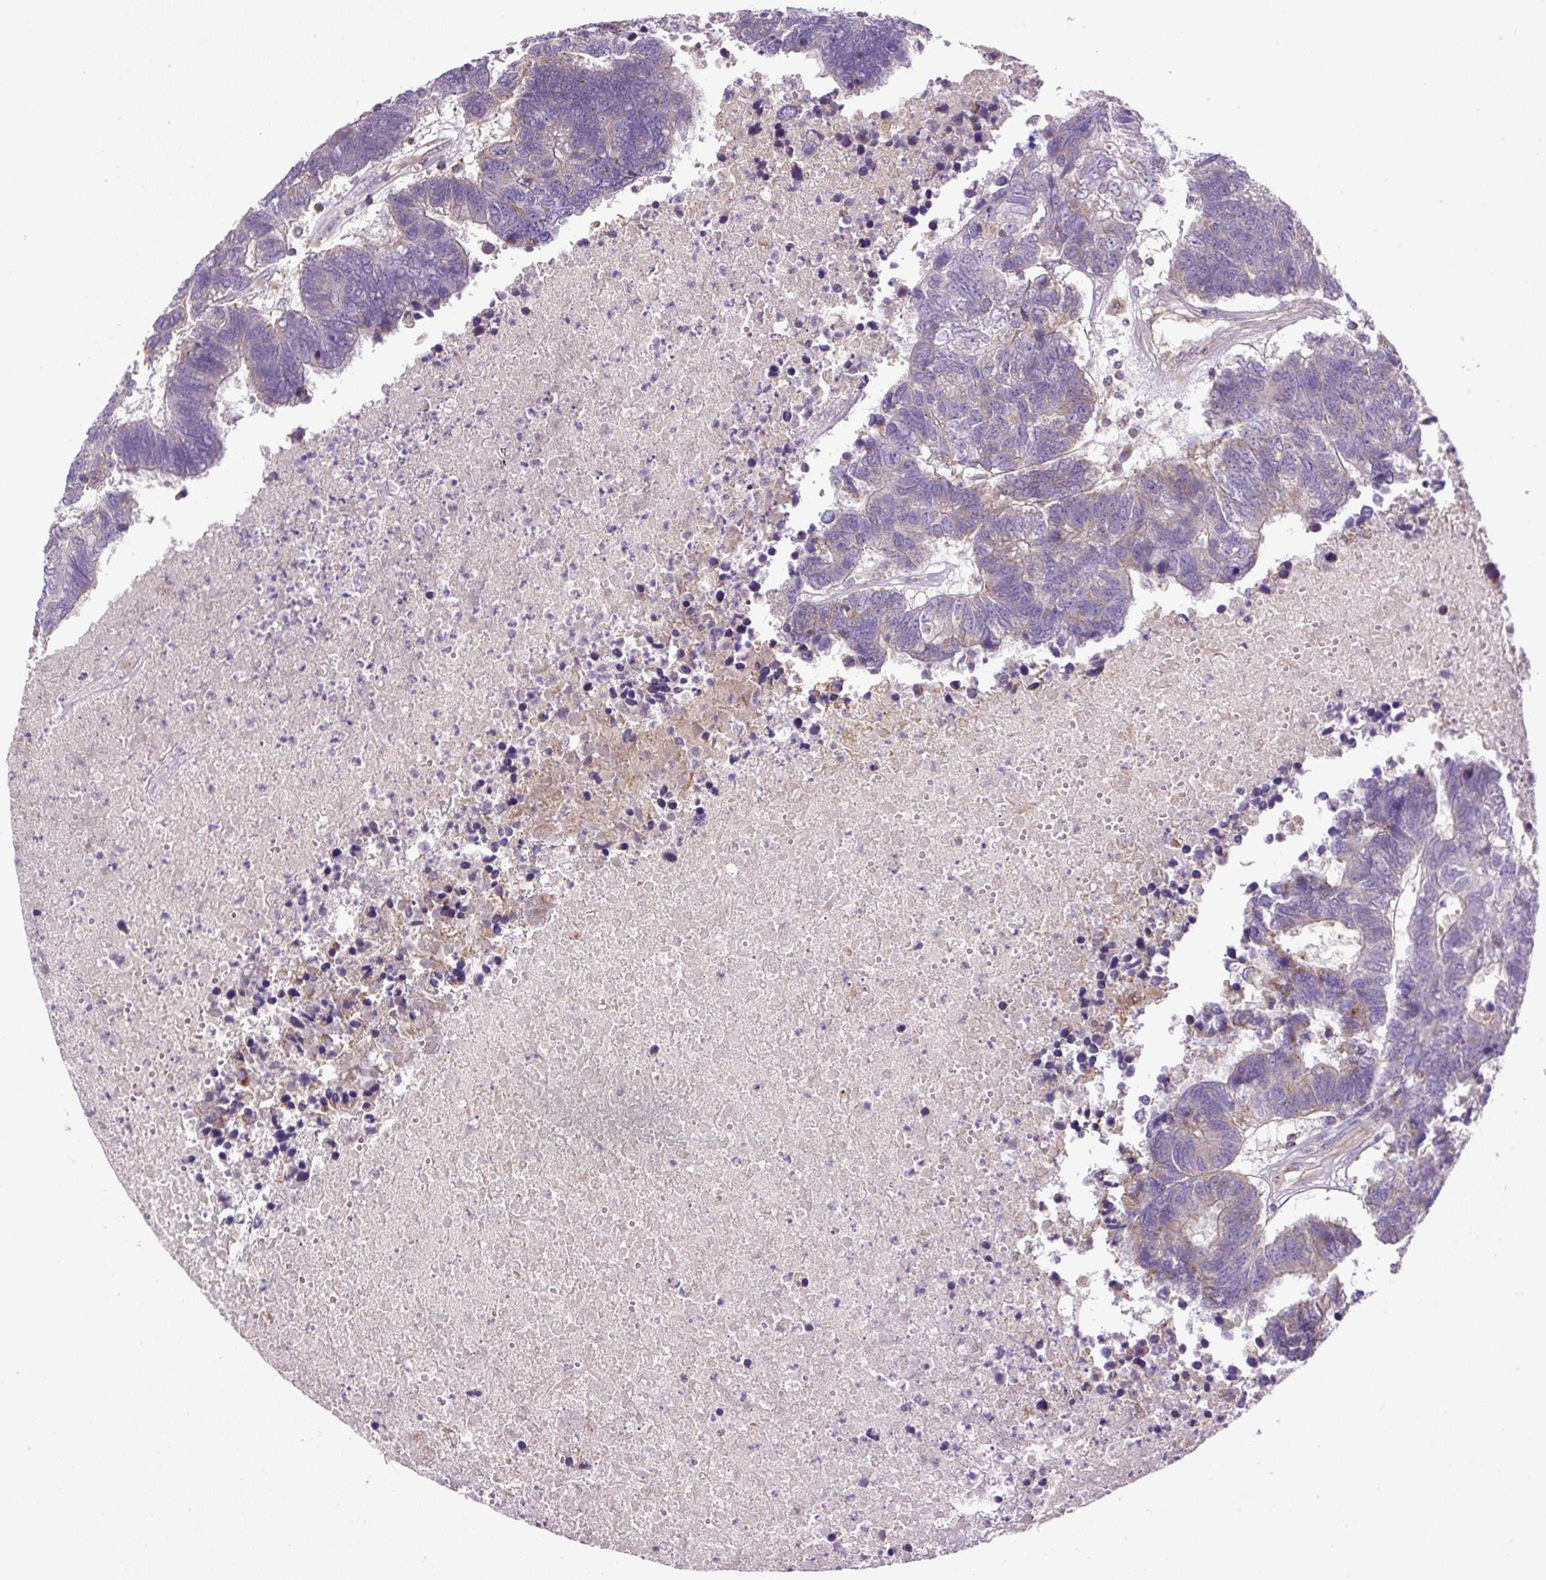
{"staining": {"intensity": "weak", "quantity": "<25%", "location": "cytoplasmic/membranous"}, "tissue": "colorectal cancer", "cell_type": "Tumor cells", "image_type": "cancer", "snomed": [{"axis": "morphology", "description": "Adenocarcinoma, NOS"}, {"axis": "topography", "description": "Colon"}], "caption": "Tumor cells show no significant expression in colorectal adenocarcinoma. (DAB (3,3'-diaminobenzidine) IHC visualized using brightfield microscopy, high magnification).", "gene": "ZNF547", "patient": {"sex": "female", "age": 48}}